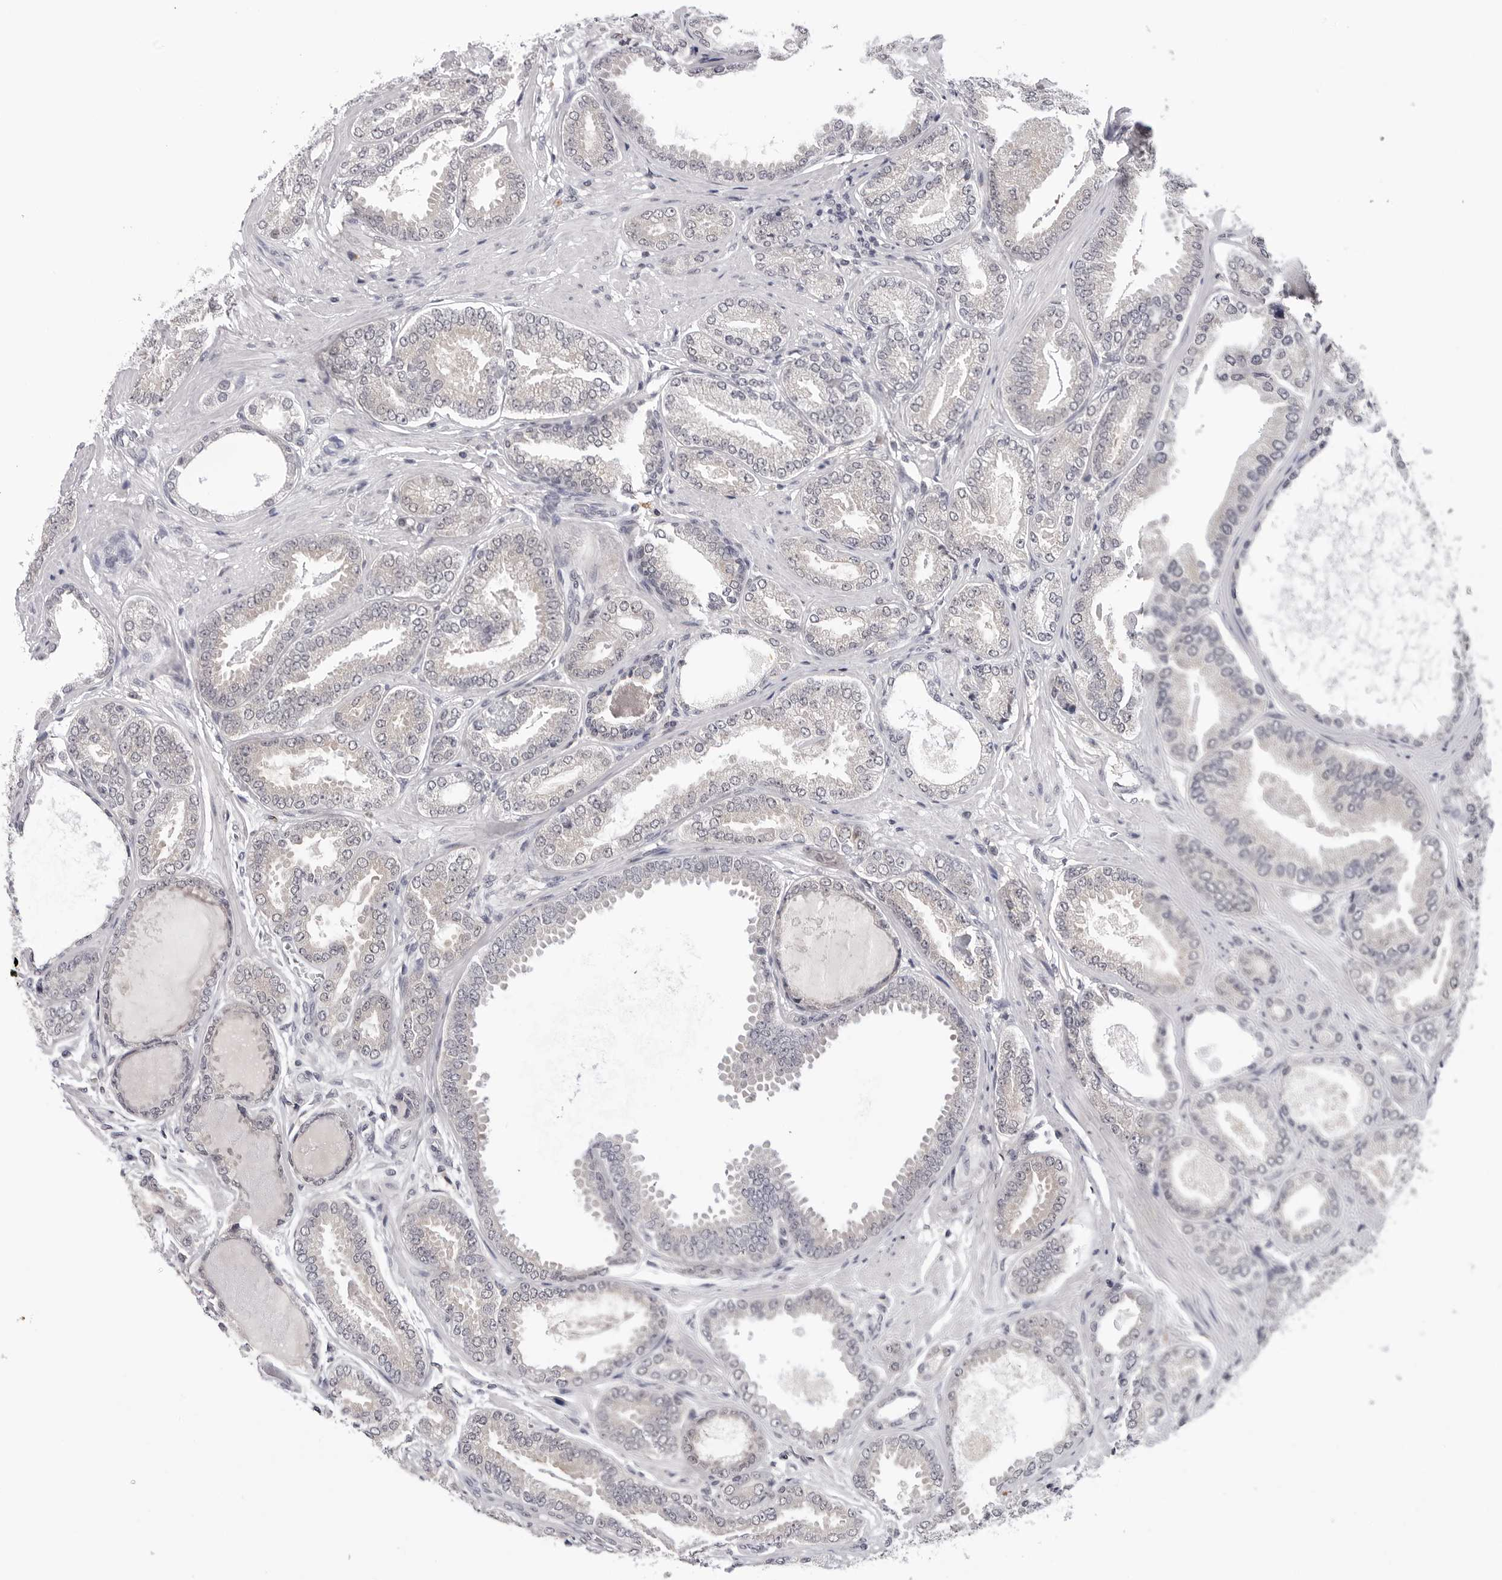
{"staining": {"intensity": "negative", "quantity": "none", "location": "none"}, "tissue": "prostate cancer", "cell_type": "Tumor cells", "image_type": "cancer", "snomed": [{"axis": "morphology", "description": "Adenocarcinoma, Low grade"}, {"axis": "topography", "description": "Prostate"}], "caption": "Immunohistochemistry (IHC) image of neoplastic tissue: human prostate cancer stained with DAB displays no significant protein positivity in tumor cells. (Immunohistochemistry (IHC), brightfield microscopy, high magnification).", "gene": "CDK20", "patient": {"sex": "male", "age": 71}}